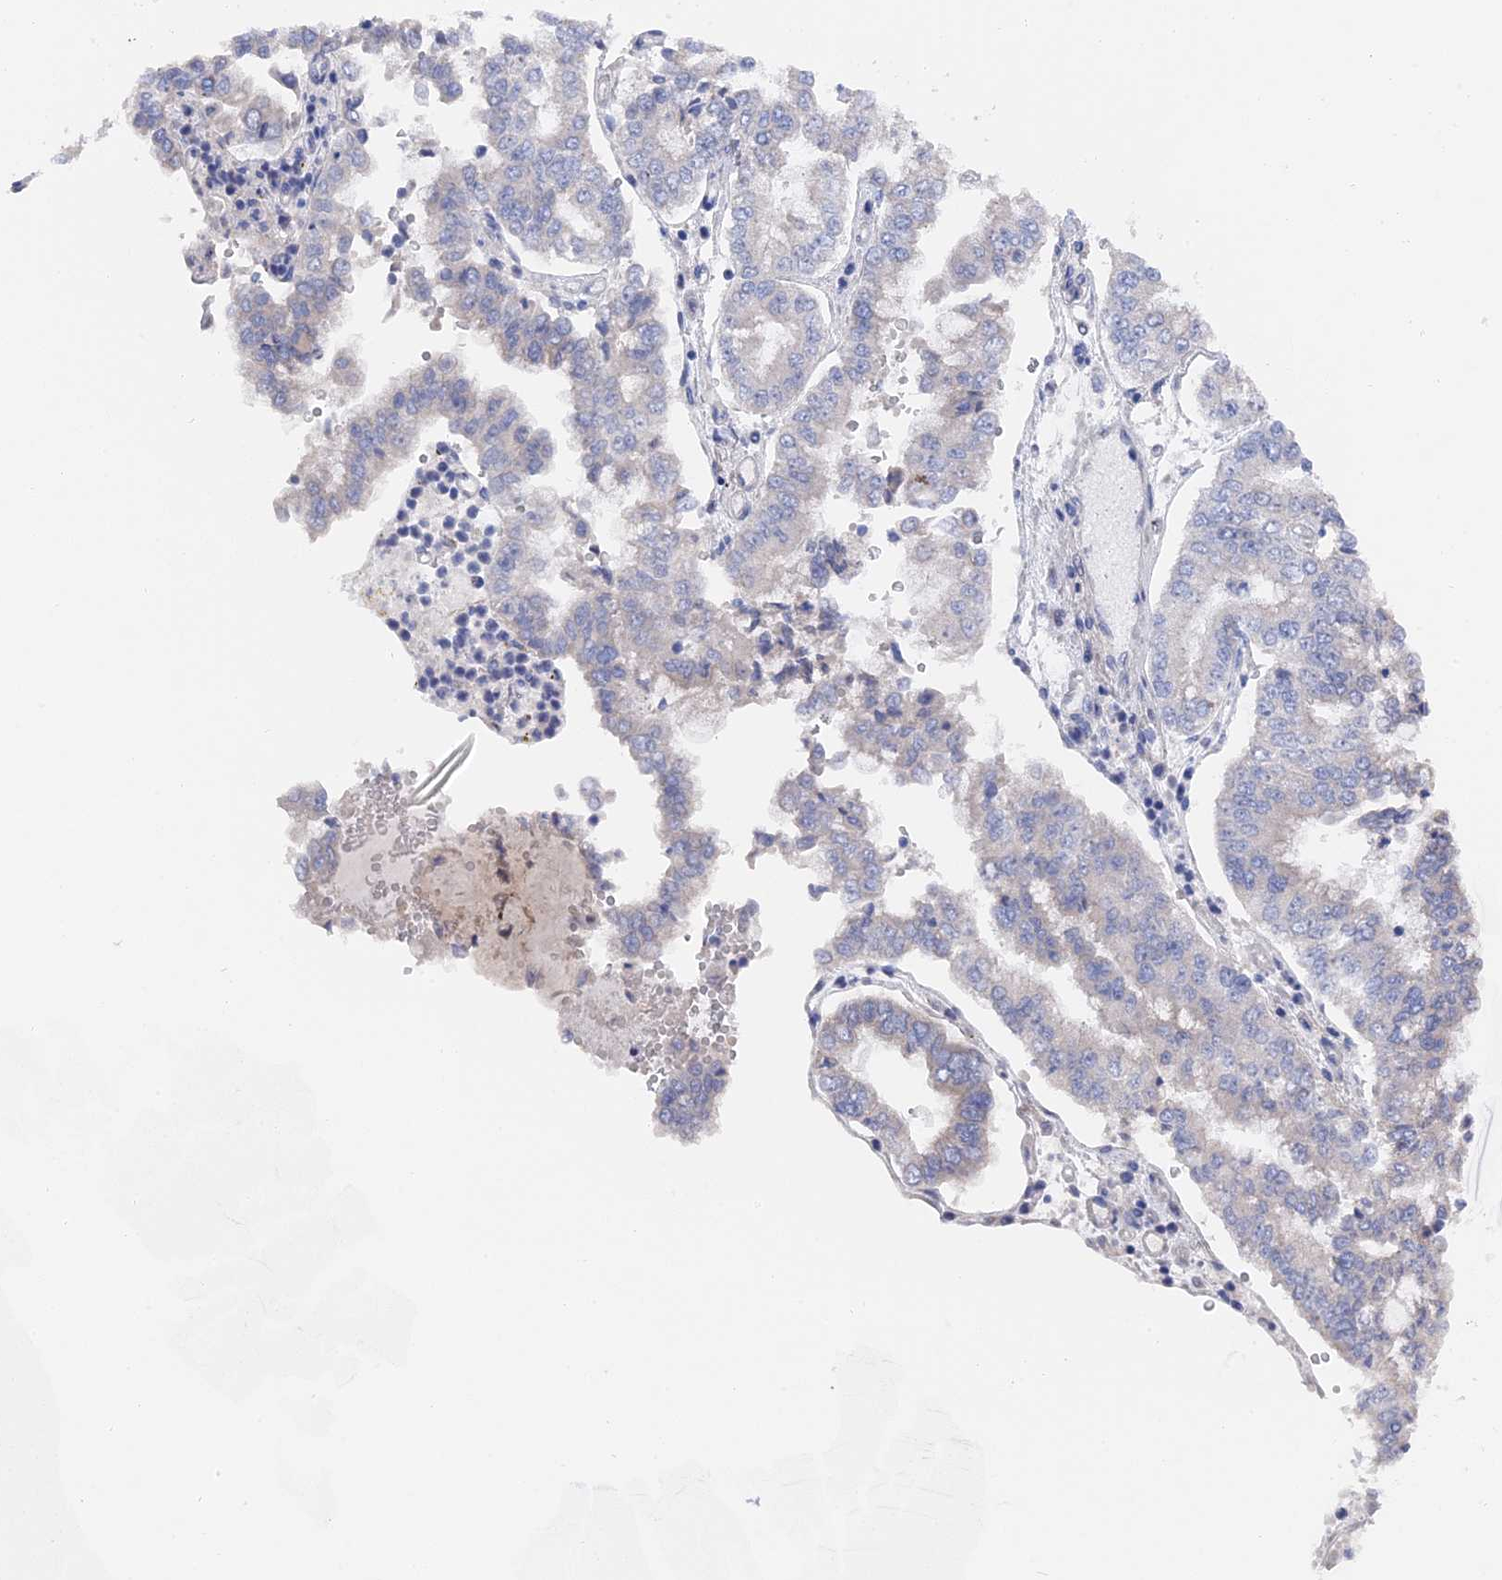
{"staining": {"intensity": "negative", "quantity": "none", "location": "none"}, "tissue": "stomach cancer", "cell_type": "Tumor cells", "image_type": "cancer", "snomed": [{"axis": "morphology", "description": "Adenocarcinoma, NOS"}, {"axis": "topography", "description": "Stomach"}], "caption": "Micrograph shows no protein positivity in tumor cells of stomach adenocarcinoma tissue.", "gene": "TMEM161A", "patient": {"sex": "male", "age": 76}}